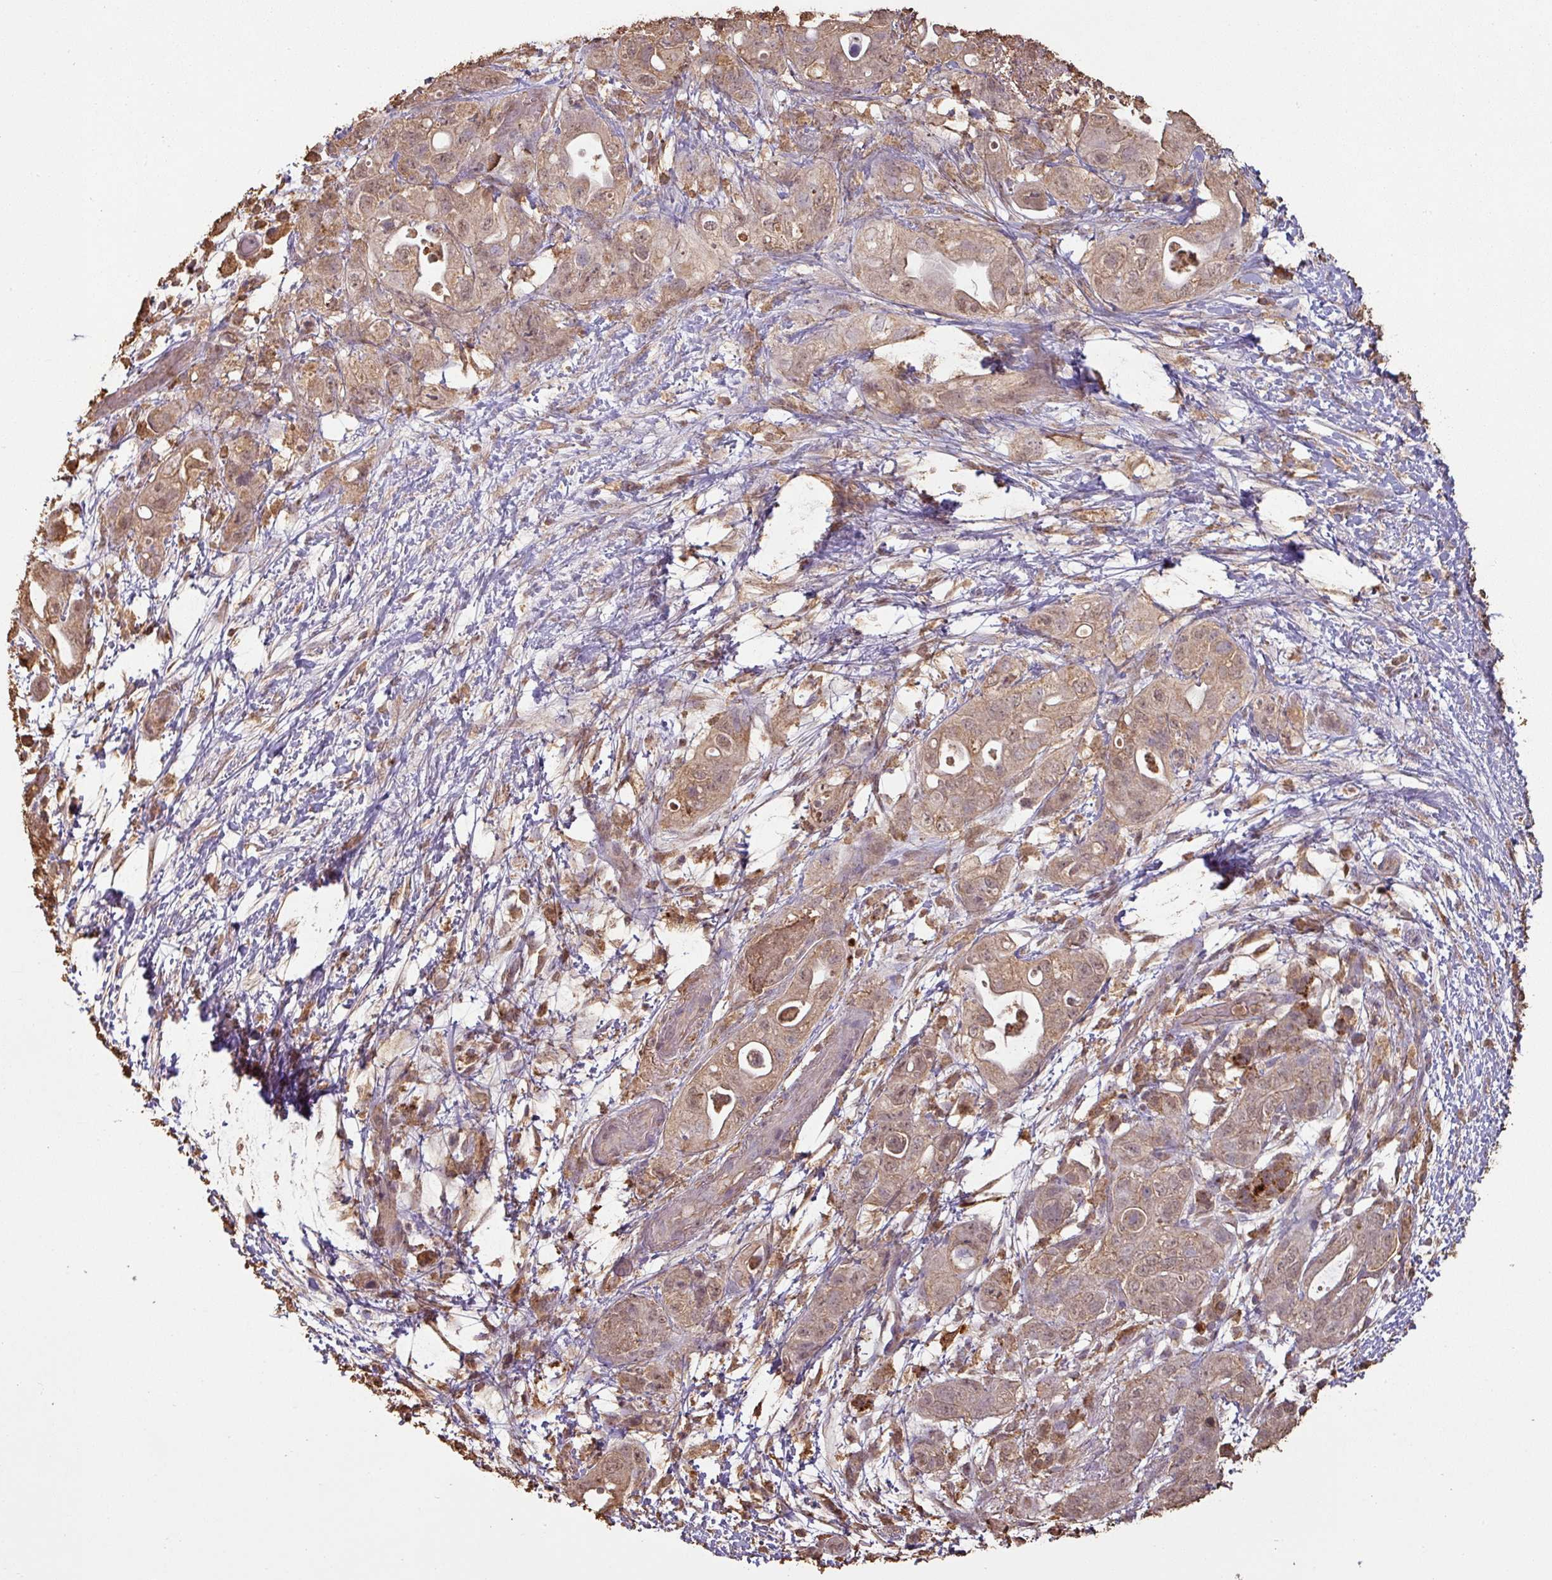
{"staining": {"intensity": "weak", "quantity": ">75%", "location": "cytoplasmic/membranous"}, "tissue": "pancreatic cancer", "cell_type": "Tumor cells", "image_type": "cancer", "snomed": [{"axis": "morphology", "description": "Adenocarcinoma, NOS"}, {"axis": "topography", "description": "Pancreas"}], "caption": "Pancreatic adenocarcinoma stained with DAB IHC reveals low levels of weak cytoplasmic/membranous positivity in about >75% of tumor cells.", "gene": "ATAT1", "patient": {"sex": "female", "age": 72}}